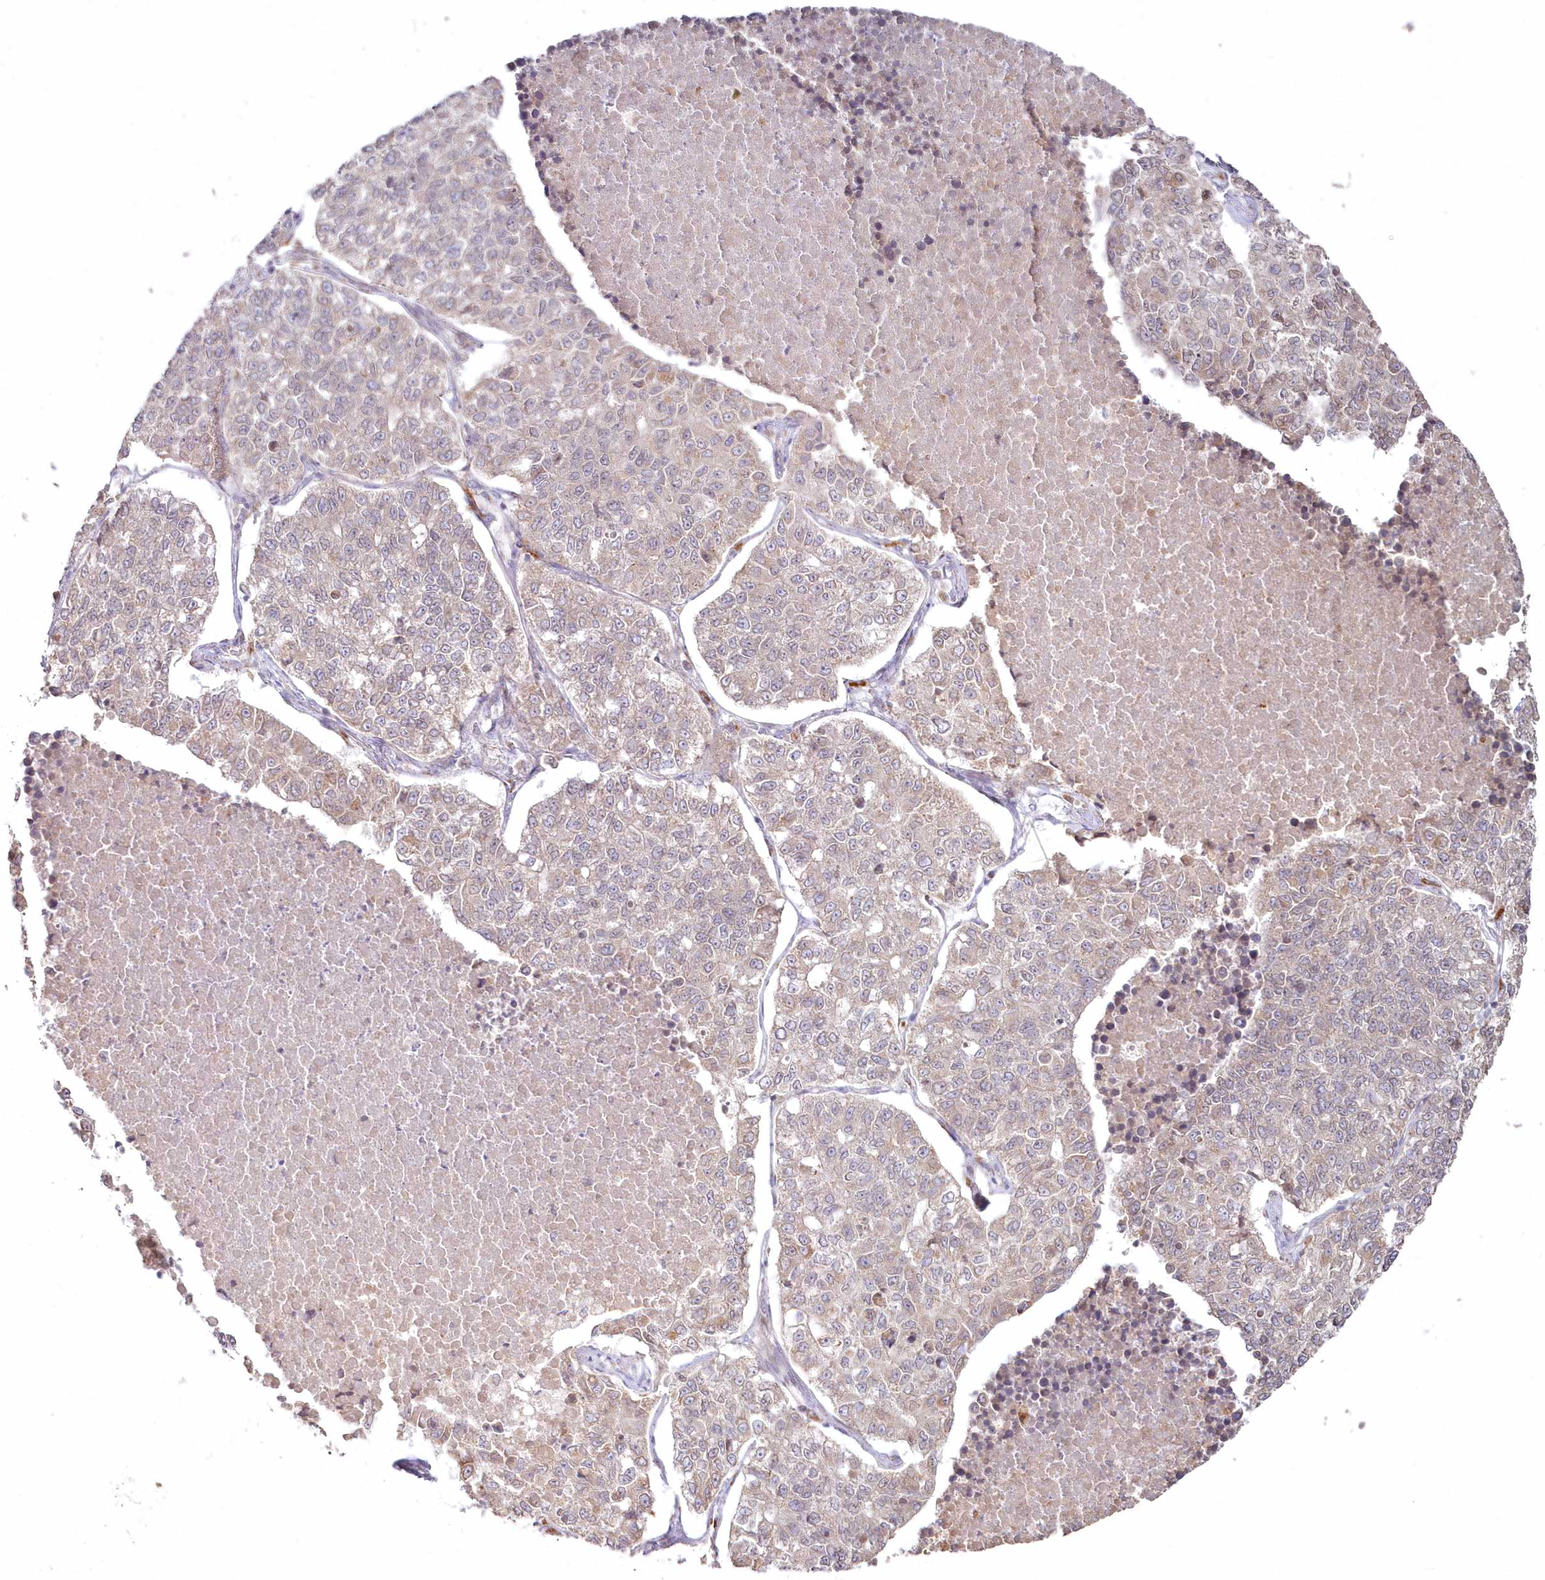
{"staining": {"intensity": "weak", "quantity": "<25%", "location": "cytoplasmic/membranous"}, "tissue": "lung cancer", "cell_type": "Tumor cells", "image_type": "cancer", "snomed": [{"axis": "morphology", "description": "Adenocarcinoma, NOS"}, {"axis": "topography", "description": "Lung"}], "caption": "Micrograph shows no significant protein staining in tumor cells of lung cancer.", "gene": "ARSB", "patient": {"sex": "male", "age": 49}}